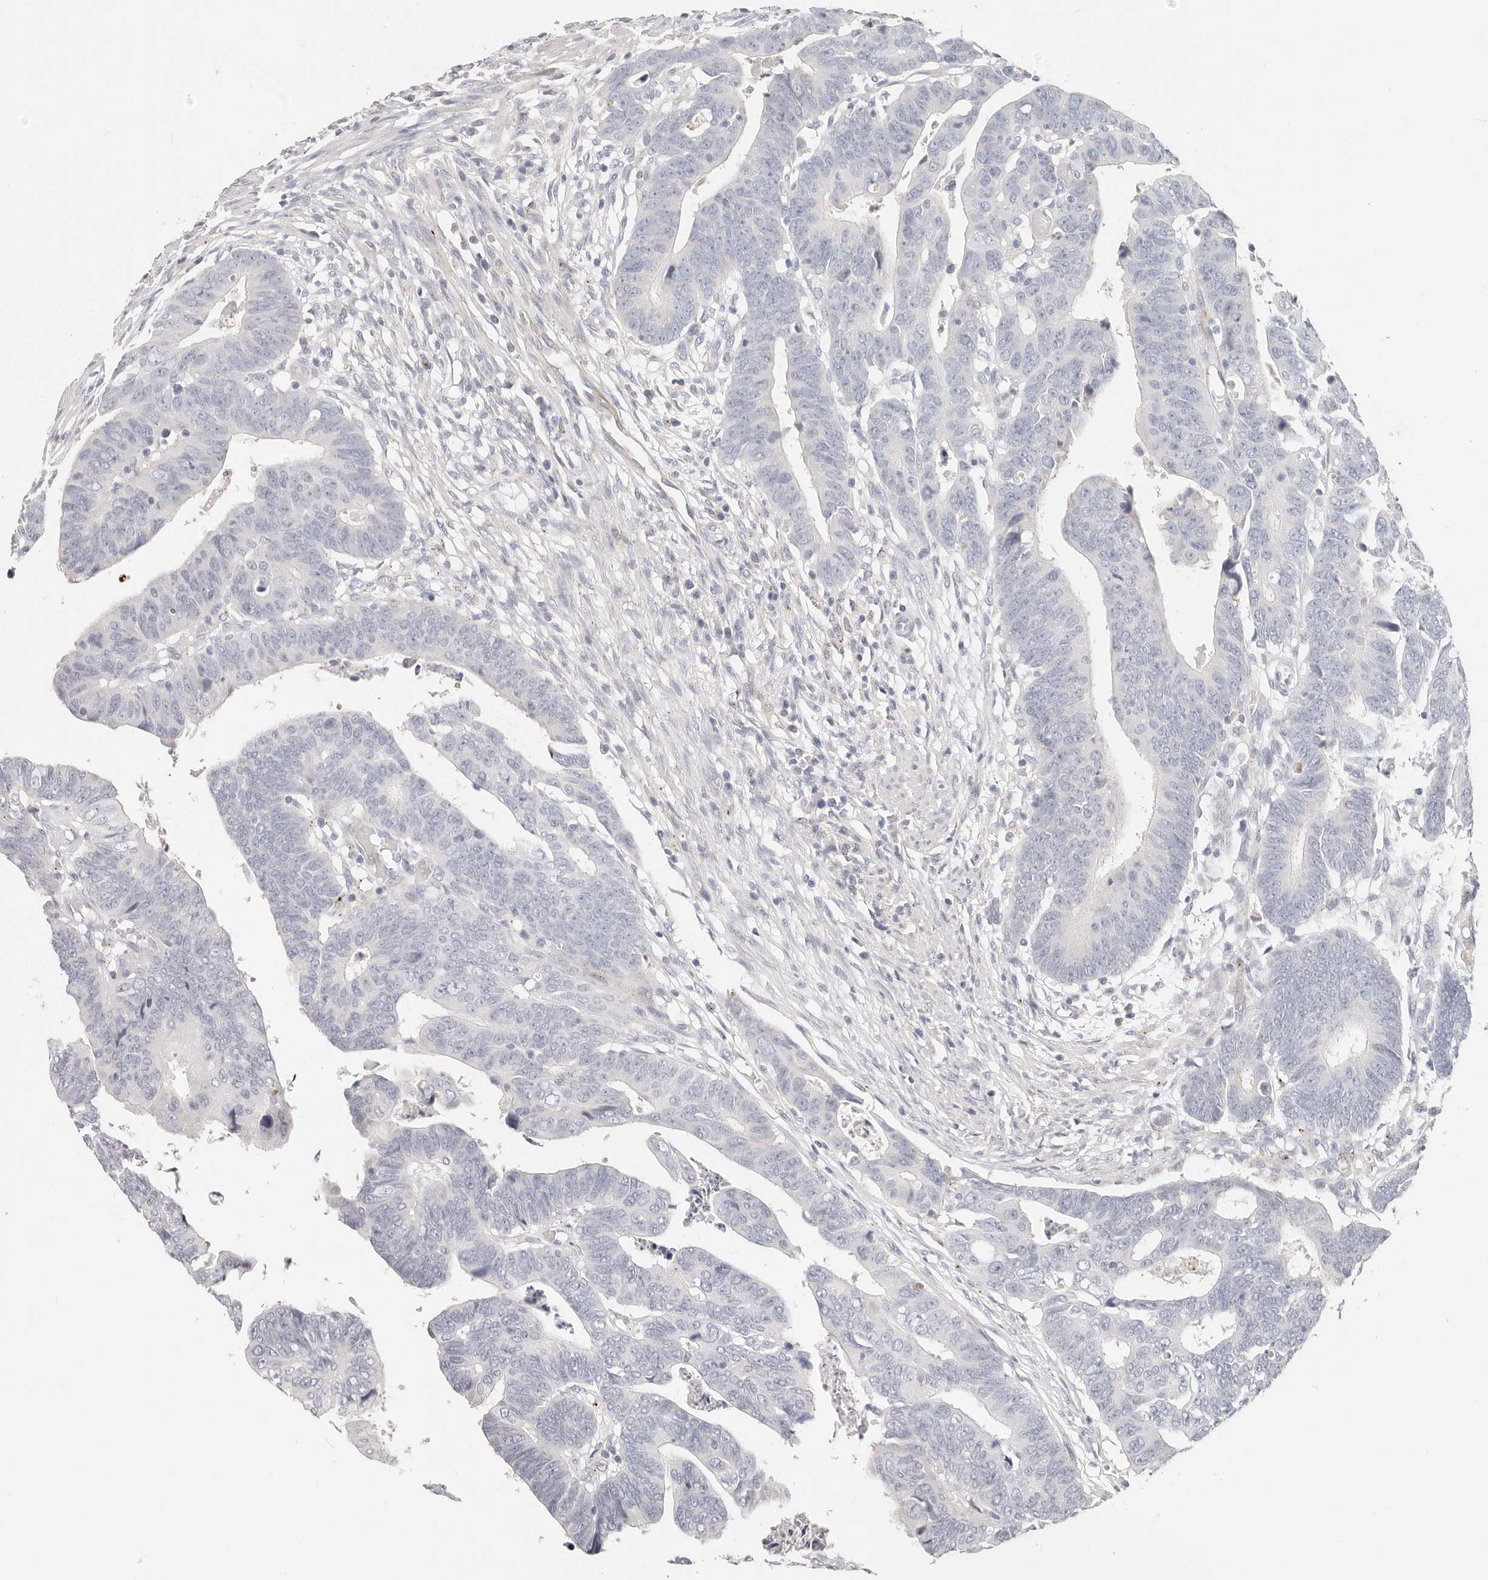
{"staining": {"intensity": "negative", "quantity": "none", "location": "none"}, "tissue": "colorectal cancer", "cell_type": "Tumor cells", "image_type": "cancer", "snomed": [{"axis": "morphology", "description": "Adenocarcinoma, NOS"}, {"axis": "topography", "description": "Rectum"}], "caption": "The photomicrograph shows no staining of tumor cells in adenocarcinoma (colorectal).", "gene": "ZRANB1", "patient": {"sex": "female", "age": 65}}